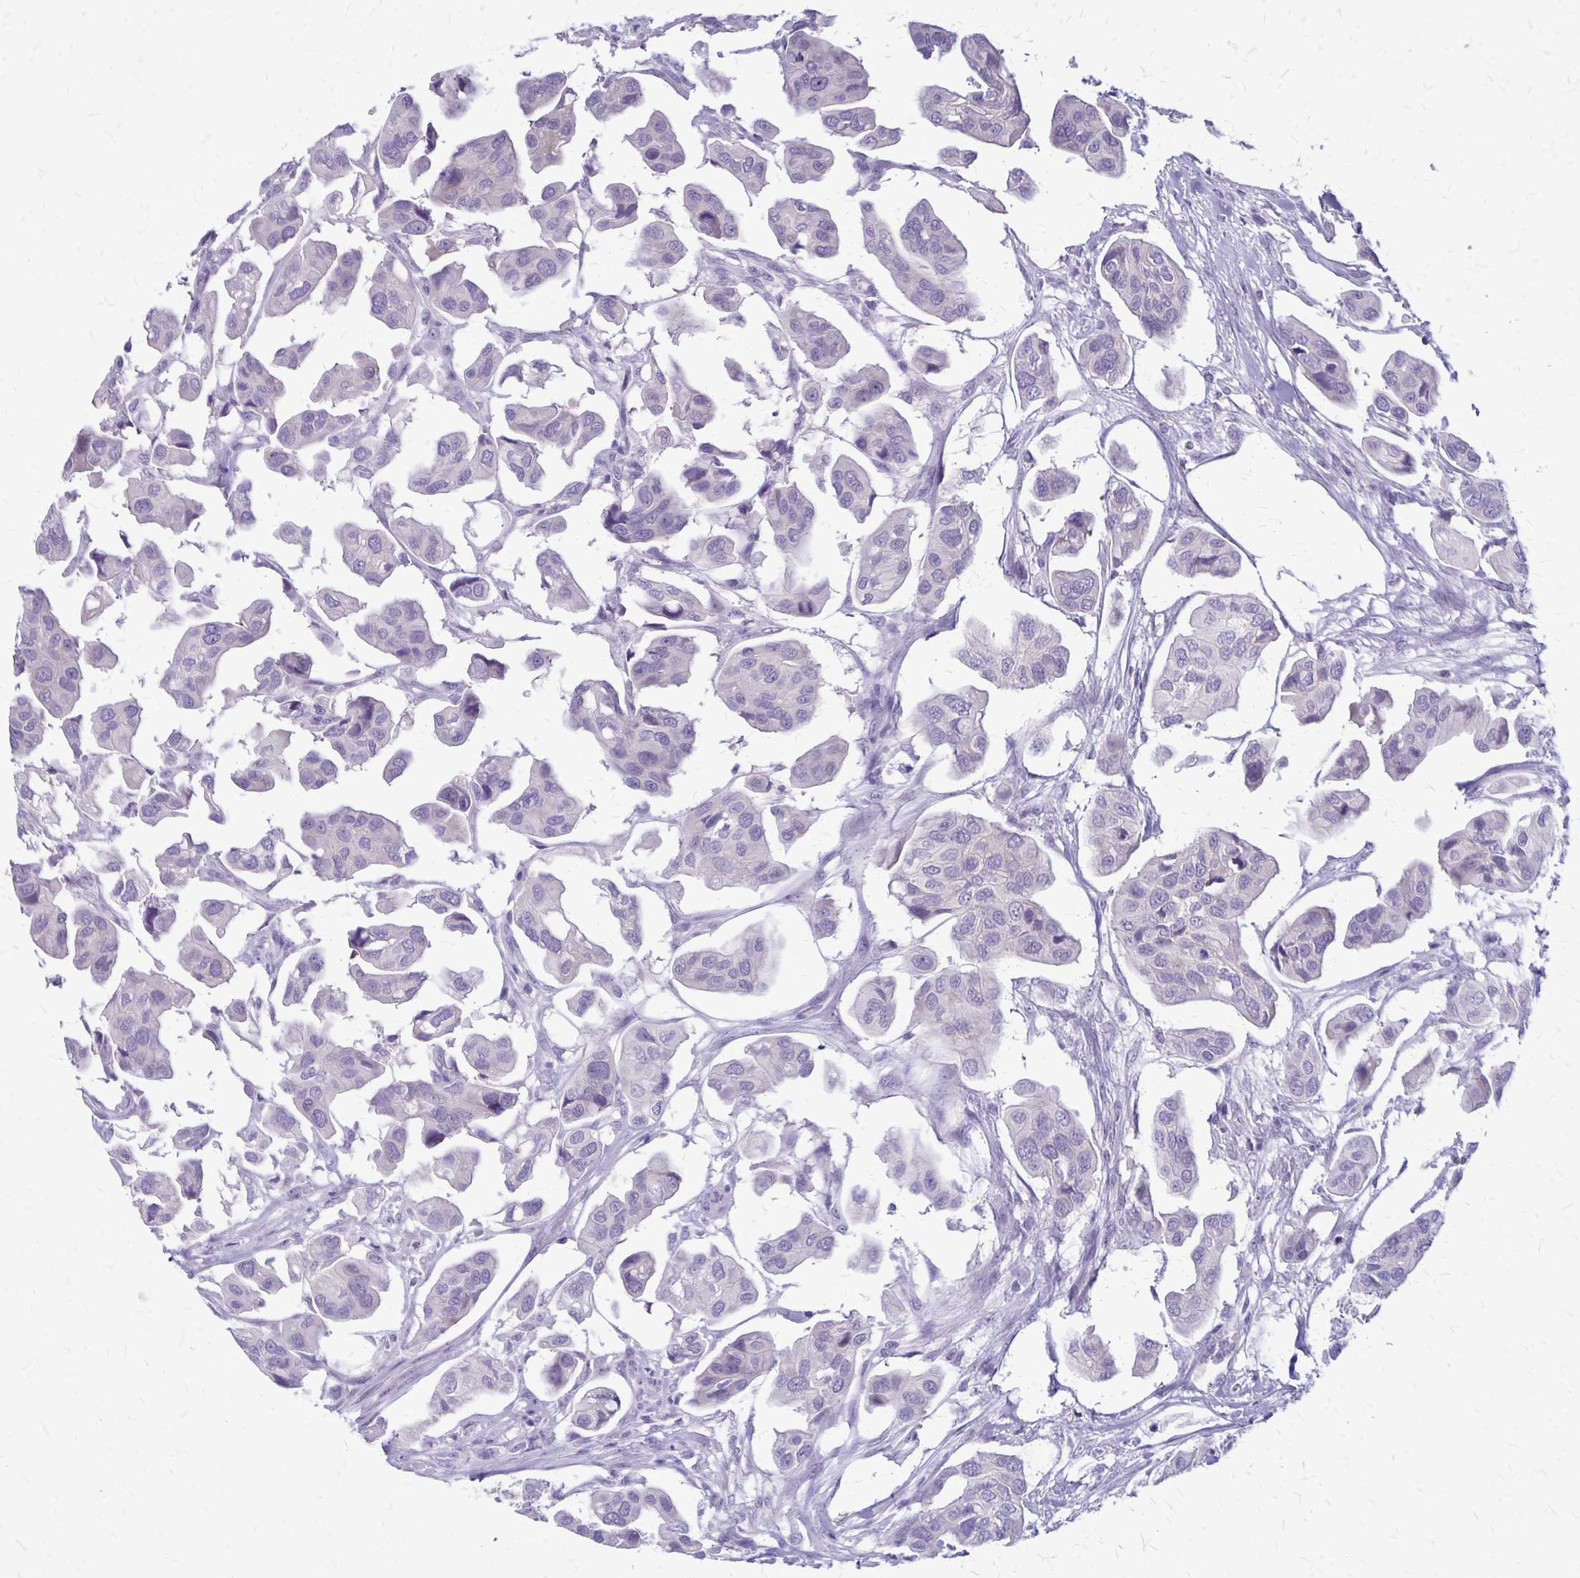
{"staining": {"intensity": "negative", "quantity": "none", "location": "none"}, "tissue": "renal cancer", "cell_type": "Tumor cells", "image_type": "cancer", "snomed": [{"axis": "morphology", "description": "Adenocarcinoma, NOS"}, {"axis": "topography", "description": "Urinary bladder"}], "caption": "The image reveals no significant expression in tumor cells of renal cancer.", "gene": "PLXNB3", "patient": {"sex": "male", "age": 61}}